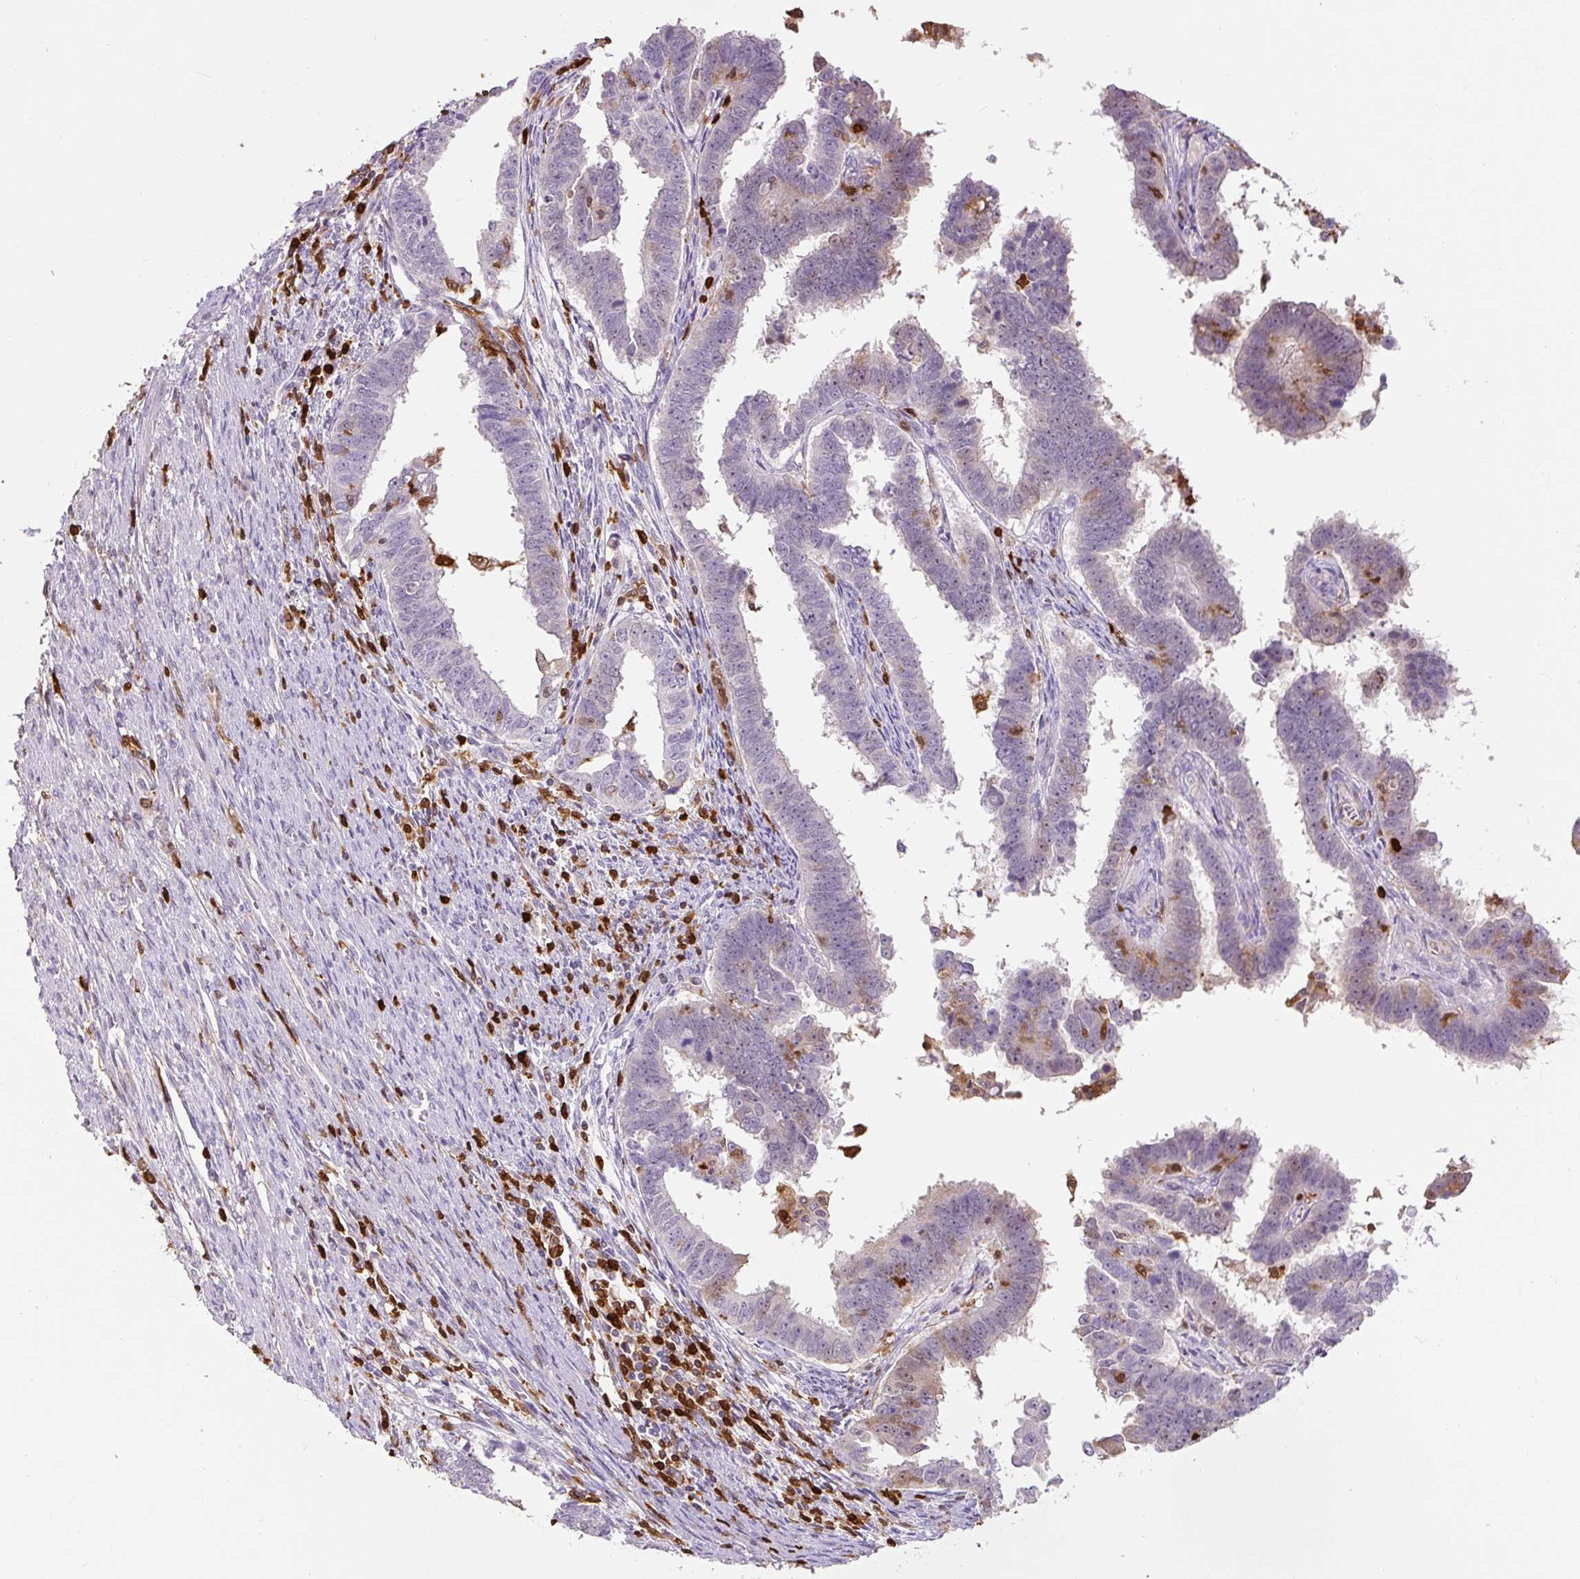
{"staining": {"intensity": "weak", "quantity": "25%-75%", "location": "cytoplasmic/membranous"}, "tissue": "endometrial cancer", "cell_type": "Tumor cells", "image_type": "cancer", "snomed": [{"axis": "morphology", "description": "Adenocarcinoma, NOS"}, {"axis": "topography", "description": "Endometrium"}], "caption": "Immunohistochemistry of adenocarcinoma (endometrial) demonstrates low levels of weak cytoplasmic/membranous positivity in approximately 25%-75% of tumor cells.", "gene": "S100A4", "patient": {"sex": "female", "age": 75}}